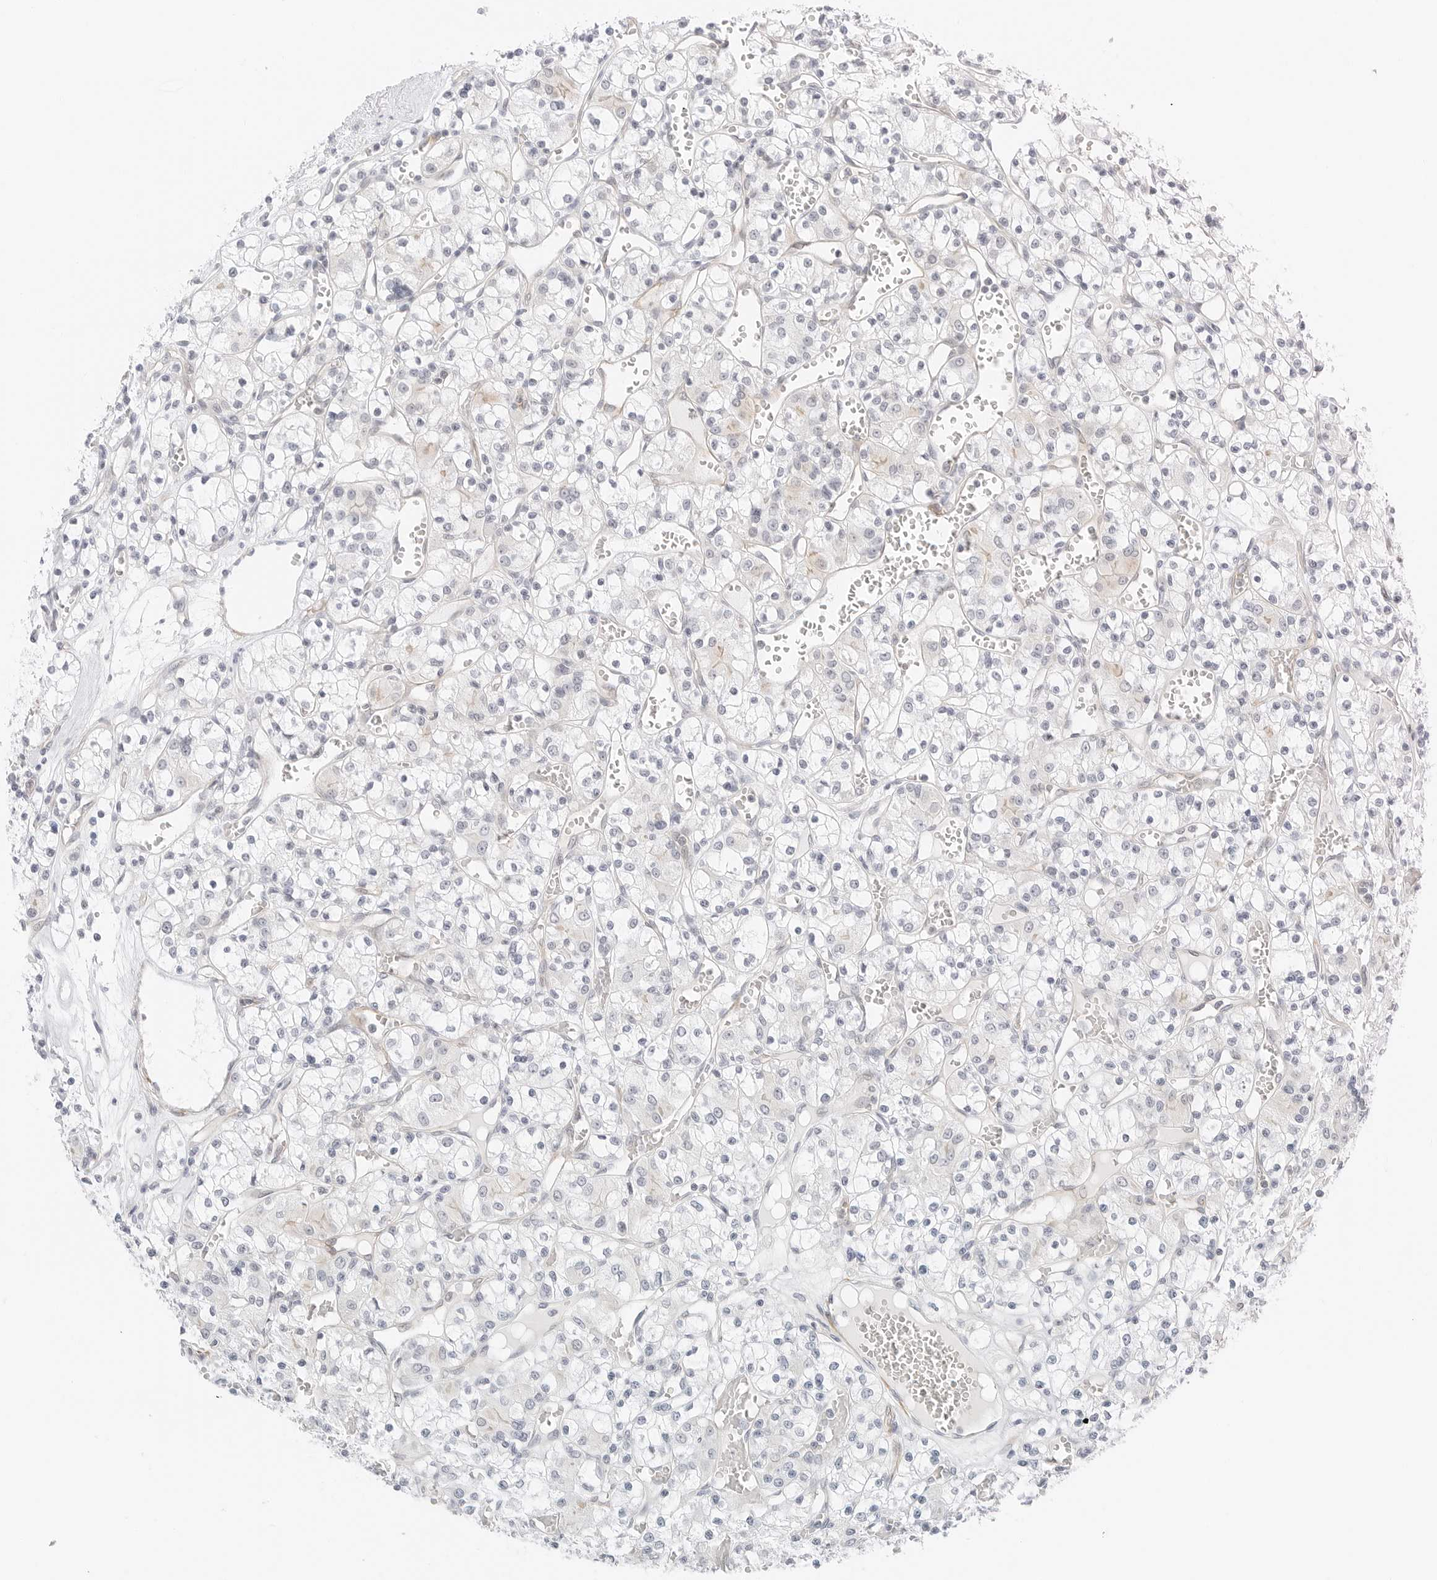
{"staining": {"intensity": "negative", "quantity": "none", "location": "none"}, "tissue": "renal cancer", "cell_type": "Tumor cells", "image_type": "cancer", "snomed": [{"axis": "morphology", "description": "Adenocarcinoma, NOS"}, {"axis": "topography", "description": "Kidney"}], "caption": "A histopathology image of adenocarcinoma (renal) stained for a protein demonstrates no brown staining in tumor cells. (Brightfield microscopy of DAB (3,3'-diaminobenzidine) IHC at high magnification).", "gene": "IQCC", "patient": {"sex": "female", "age": 59}}